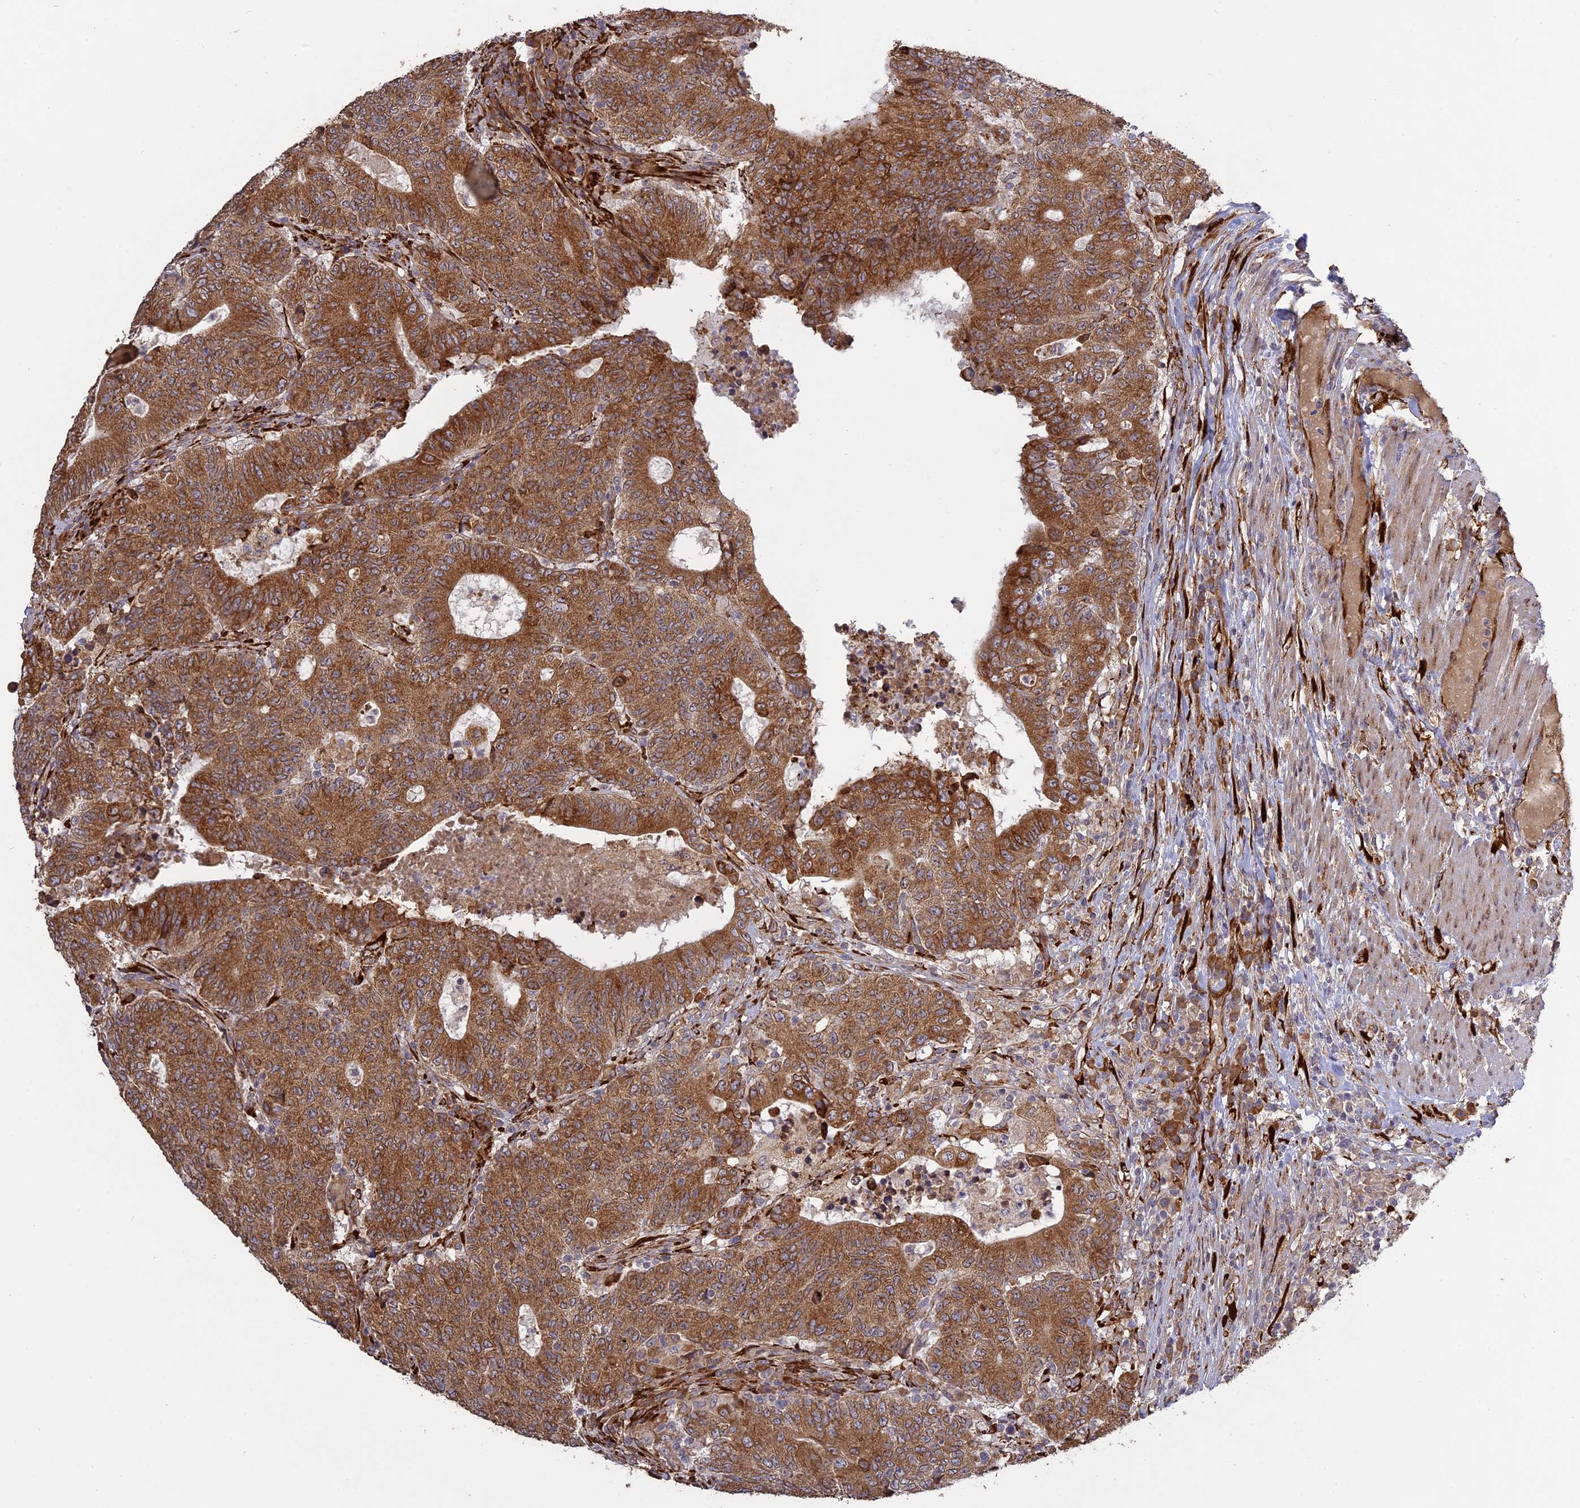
{"staining": {"intensity": "moderate", "quantity": ">75%", "location": "cytoplasmic/membranous"}, "tissue": "colorectal cancer", "cell_type": "Tumor cells", "image_type": "cancer", "snomed": [{"axis": "morphology", "description": "Adenocarcinoma, NOS"}, {"axis": "topography", "description": "Colon"}], "caption": "Colorectal cancer (adenocarcinoma) stained for a protein (brown) displays moderate cytoplasmic/membranous positive positivity in about >75% of tumor cells.", "gene": "PPIC", "patient": {"sex": "female", "age": 75}}